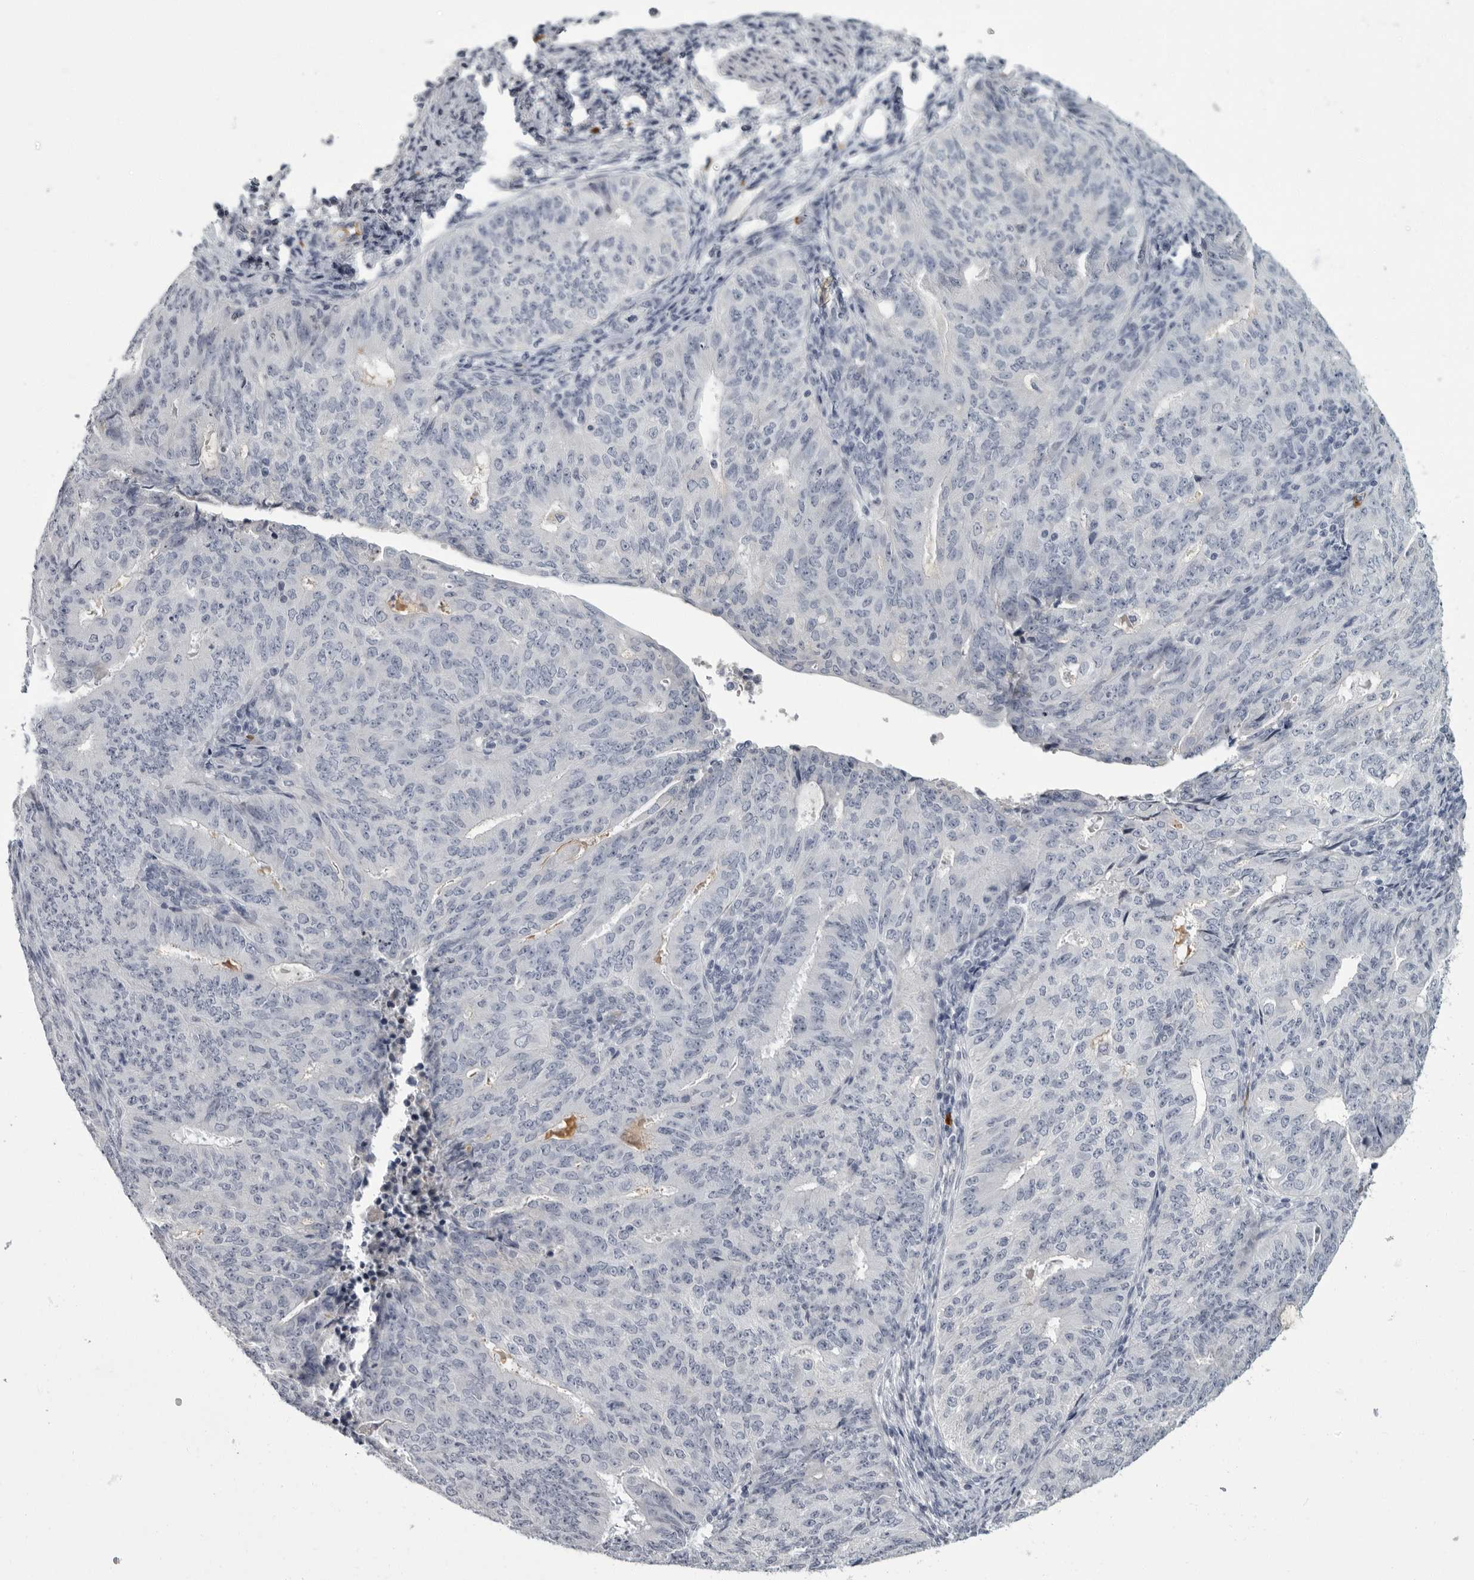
{"staining": {"intensity": "negative", "quantity": "none", "location": "none"}, "tissue": "endometrial cancer", "cell_type": "Tumor cells", "image_type": "cancer", "snomed": [{"axis": "morphology", "description": "Adenocarcinoma, NOS"}, {"axis": "topography", "description": "Endometrium"}], "caption": "The micrograph shows no staining of tumor cells in endometrial cancer (adenocarcinoma). The staining was performed using DAB (3,3'-diaminobenzidine) to visualize the protein expression in brown, while the nuclei were stained in blue with hematoxylin (Magnification: 20x).", "gene": "SLC25A39", "patient": {"sex": "female", "age": 32}}